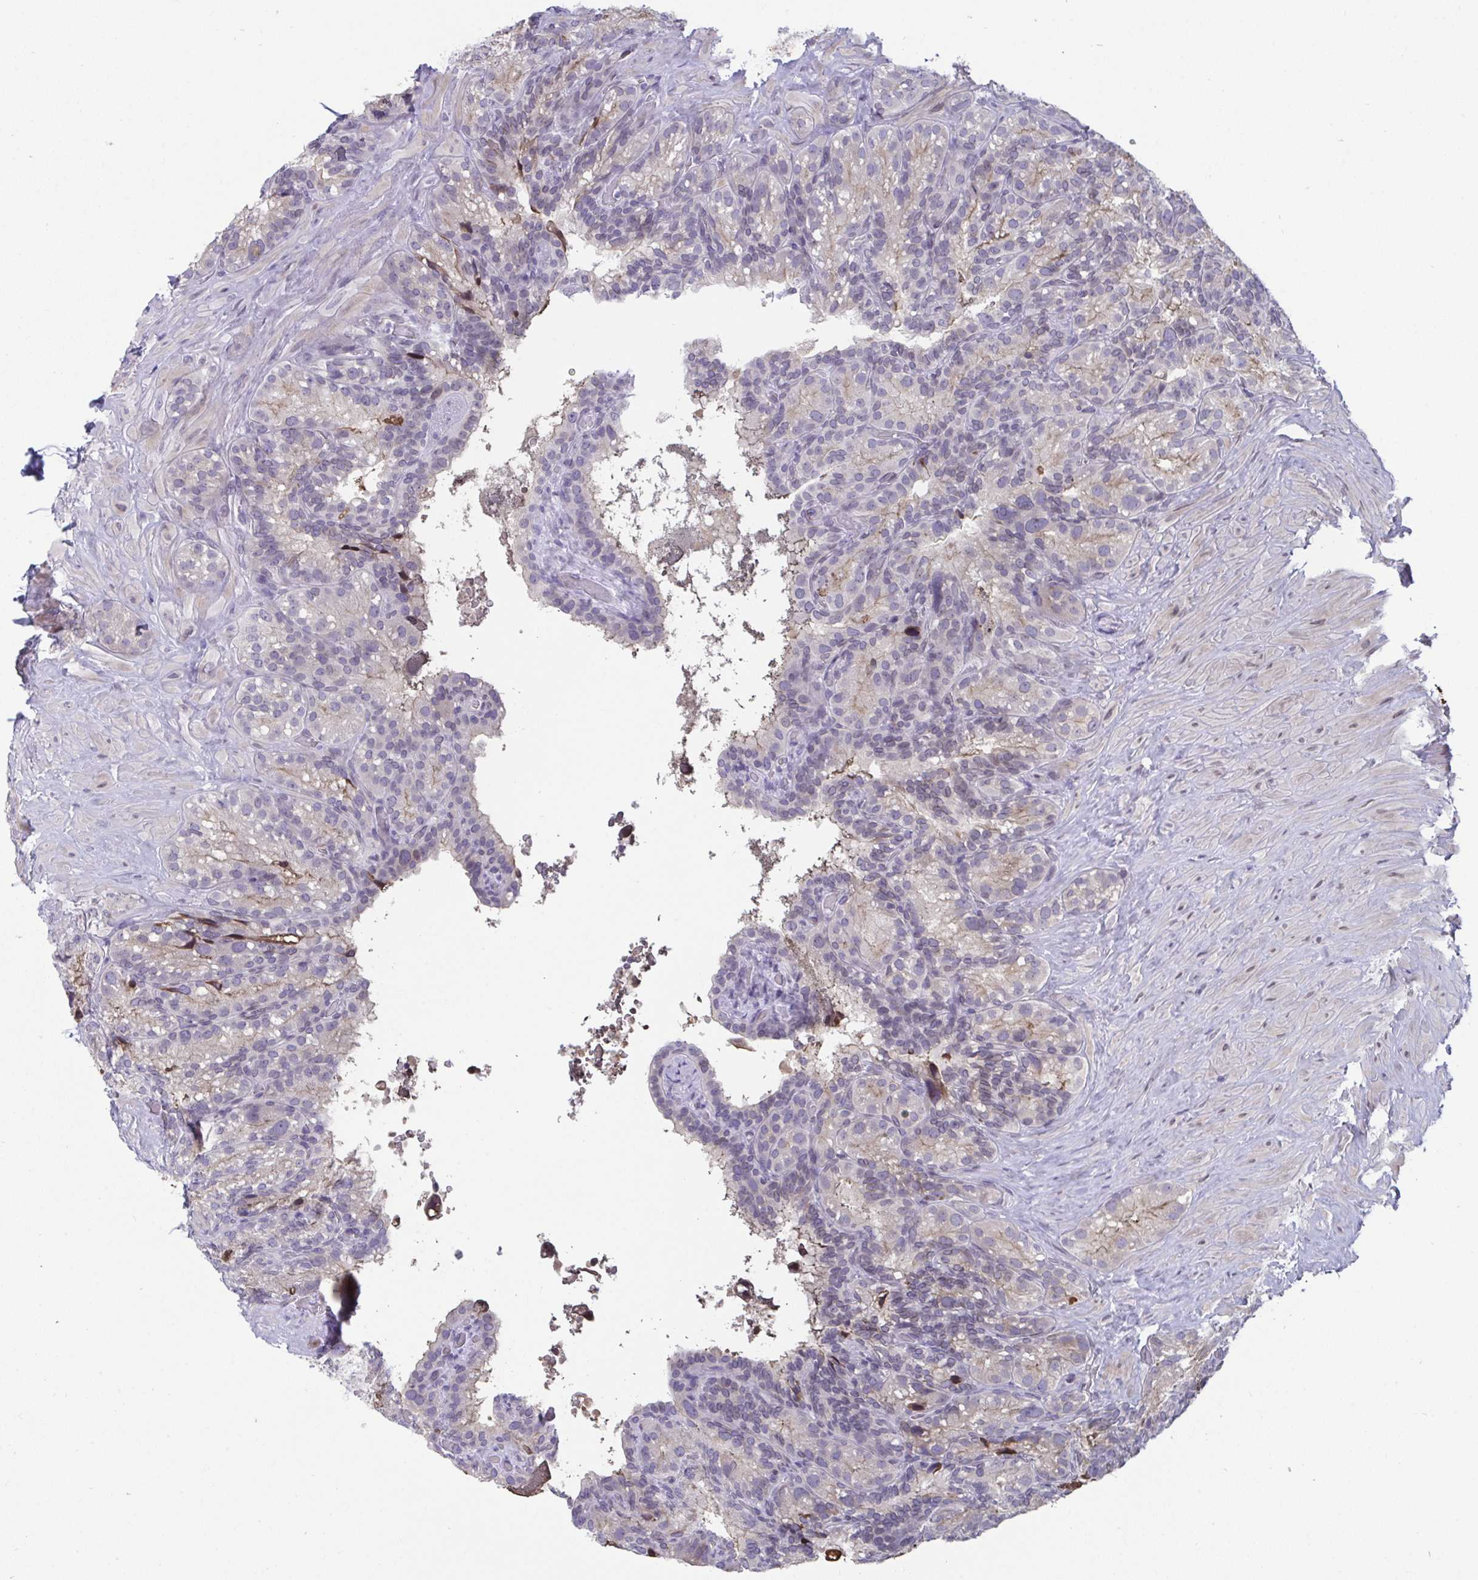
{"staining": {"intensity": "negative", "quantity": "none", "location": "none"}, "tissue": "seminal vesicle", "cell_type": "Glandular cells", "image_type": "normal", "snomed": [{"axis": "morphology", "description": "Normal tissue, NOS"}, {"axis": "topography", "description": "Seminal veicle"}], "caption": "IHC micrograph of normal seminal vesicle: seminal vesicle stained with DAB (3,3'-diaminobenzidine) reveals no significant protein expression in glandular cells.", "gene": "BMAL2", "patient": {"sex": "male", "age": 60}}